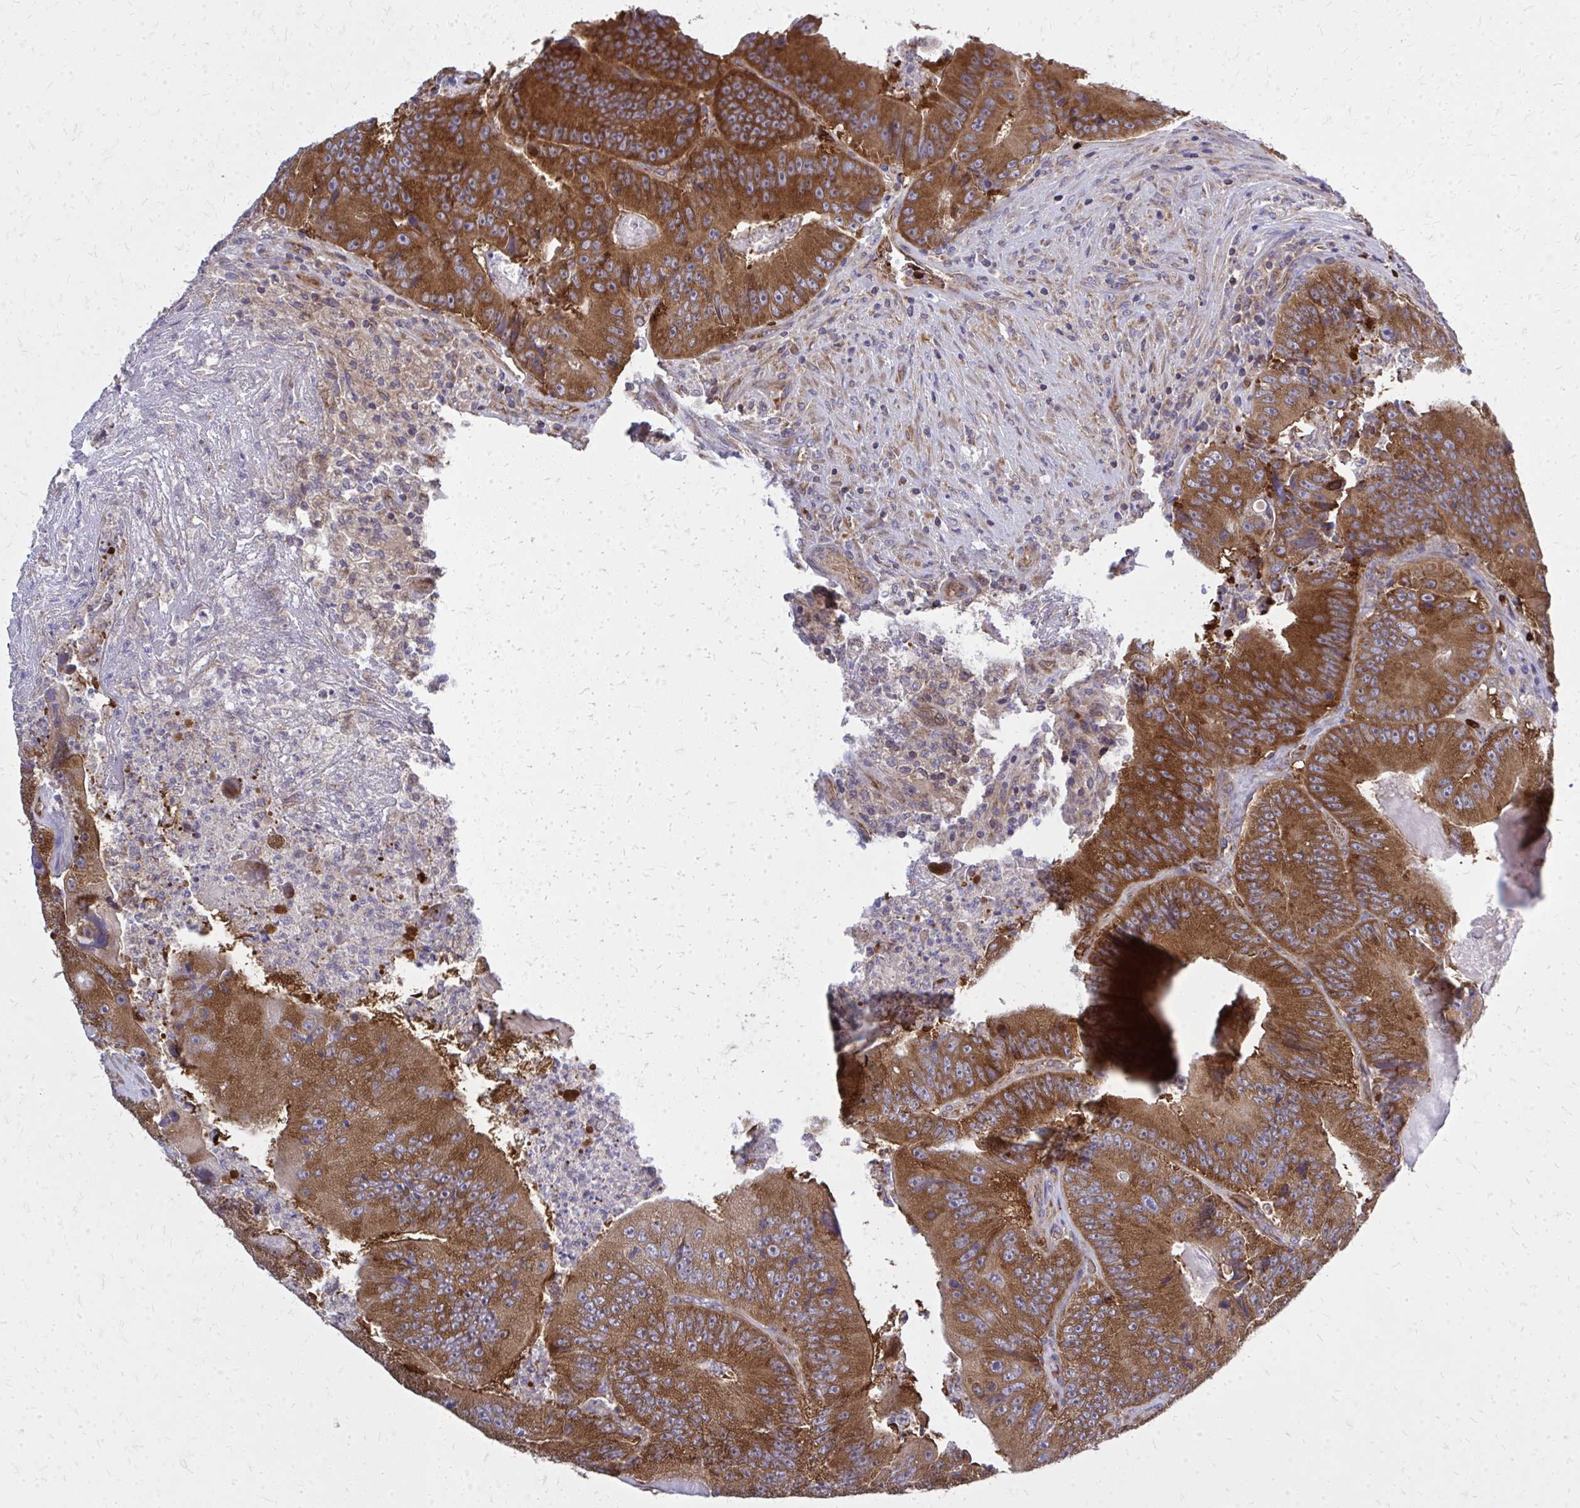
{"staining": {"intensity": "strong", "quantity": ">75%", "location": "cytoplasmic/membranous"}, "tissue": "colorectal cancer", "cell_type": "Tumor cells", "image_type": "cancer", "snomed": [{"axis": "morphology", "description": "Adenocarcinoma, NOS"}, {"axis": "topography", "description": "Colon"}], "caption": "Protein staining of colorectal cancer (adenocarcinoma) tissue displays strong cytoplasmic/membranous staining in about >75% of tumor cells.", "gene": "PDK4", "patient": {"sex": "female", "age": 86}}